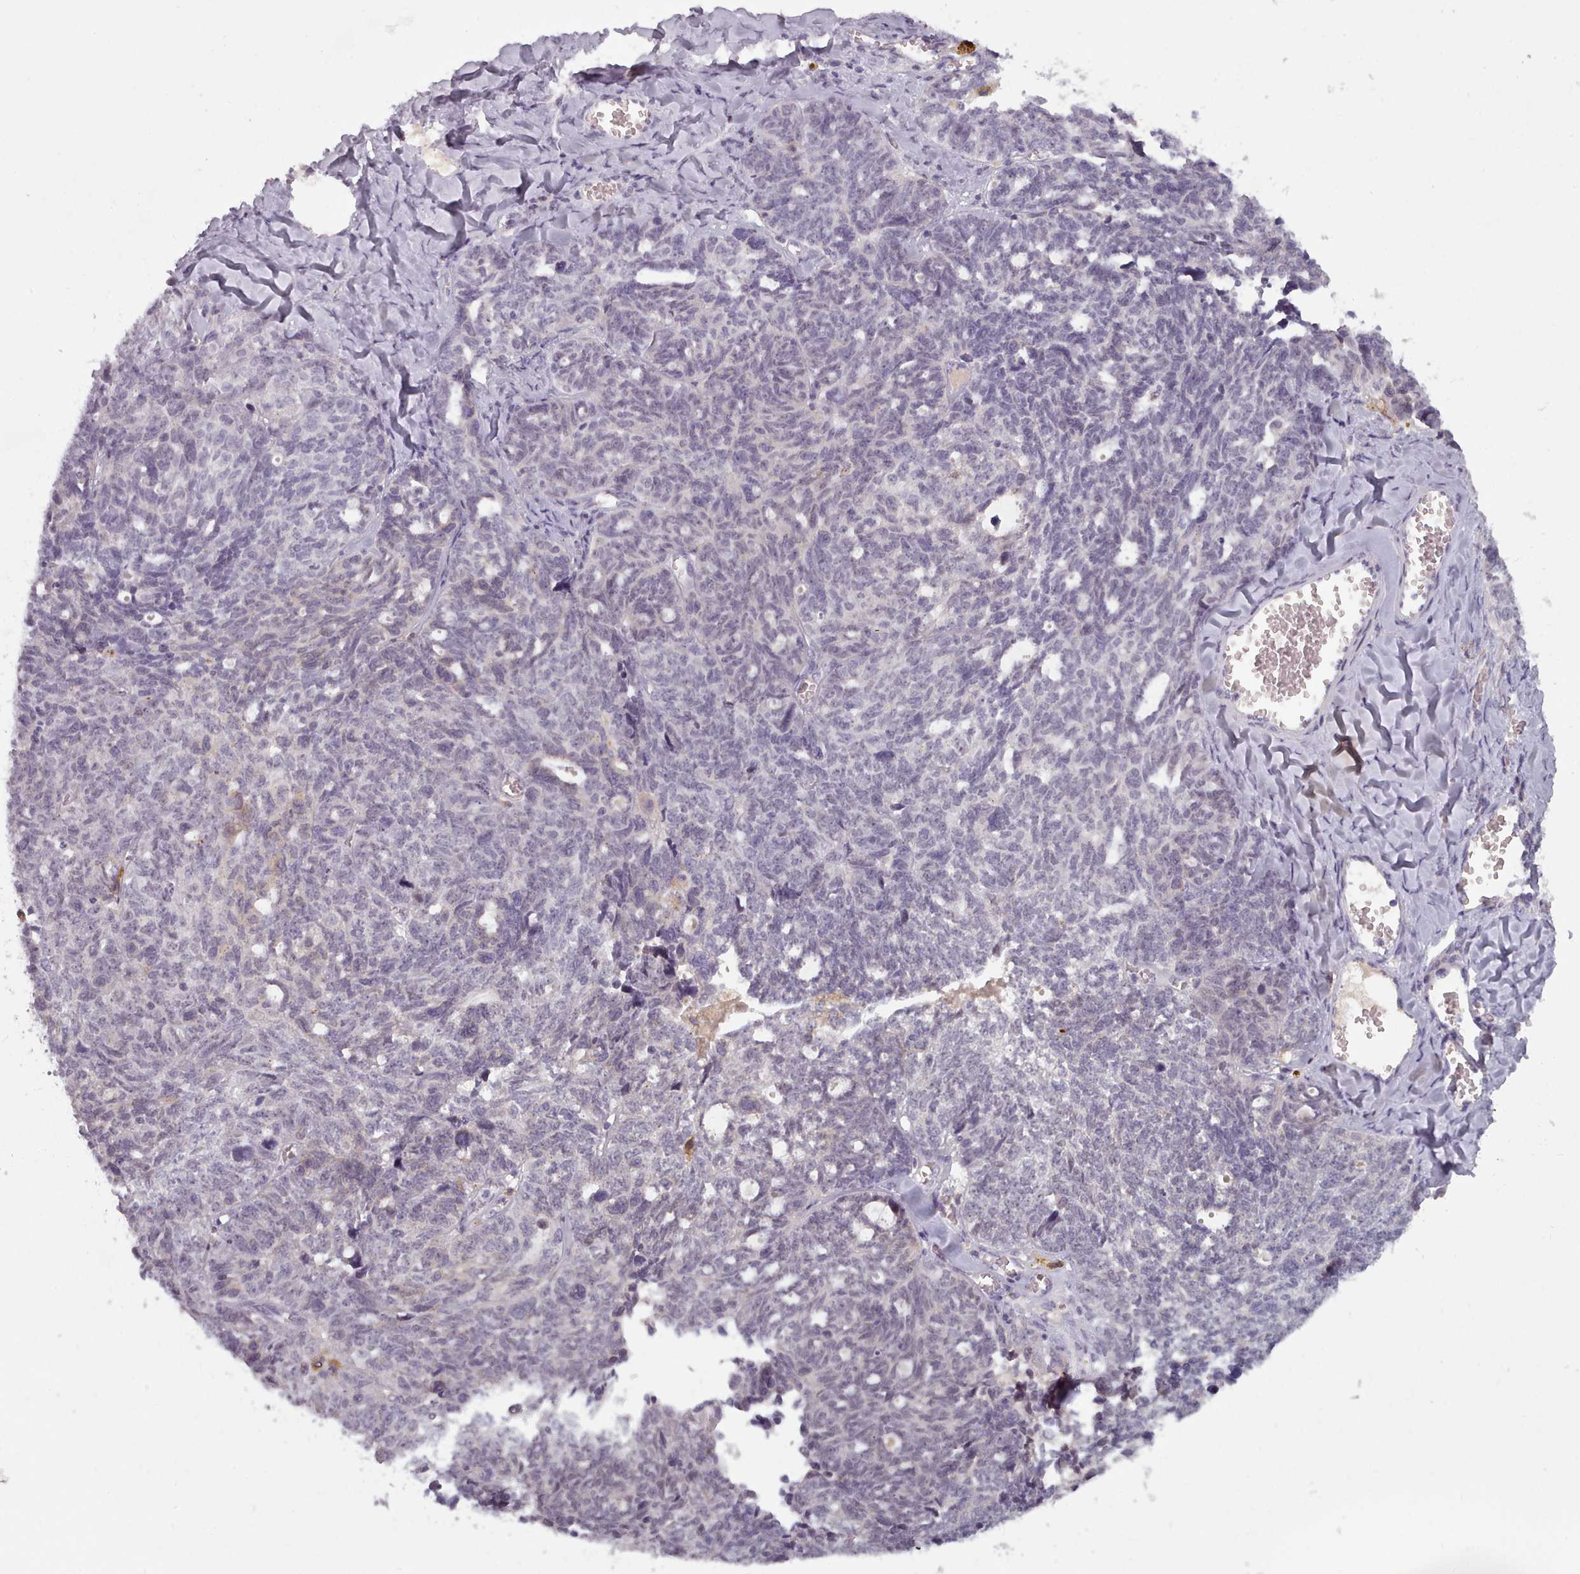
{"staining": {"intensity": "negative", "quantity": "none", "location": "none"}, "tissue": "ovarian cancer", "cell_type": "Tumor cells", "image_type": "cancer", "snomed": [{"axis": "morphology", "description": "Cystadenocarcinoma, serous, NOS"}, {"axis": "topography", "description": "Ovary"}], "caption": "The immunohistochemistry (IHC) photomicrograph has no significant positivity in tumor cells of ovarian cancer (serous cystadenocarcinoma) tissue.", "gene": "PBX4", "patient": {"sex": "female", "age": 79}}